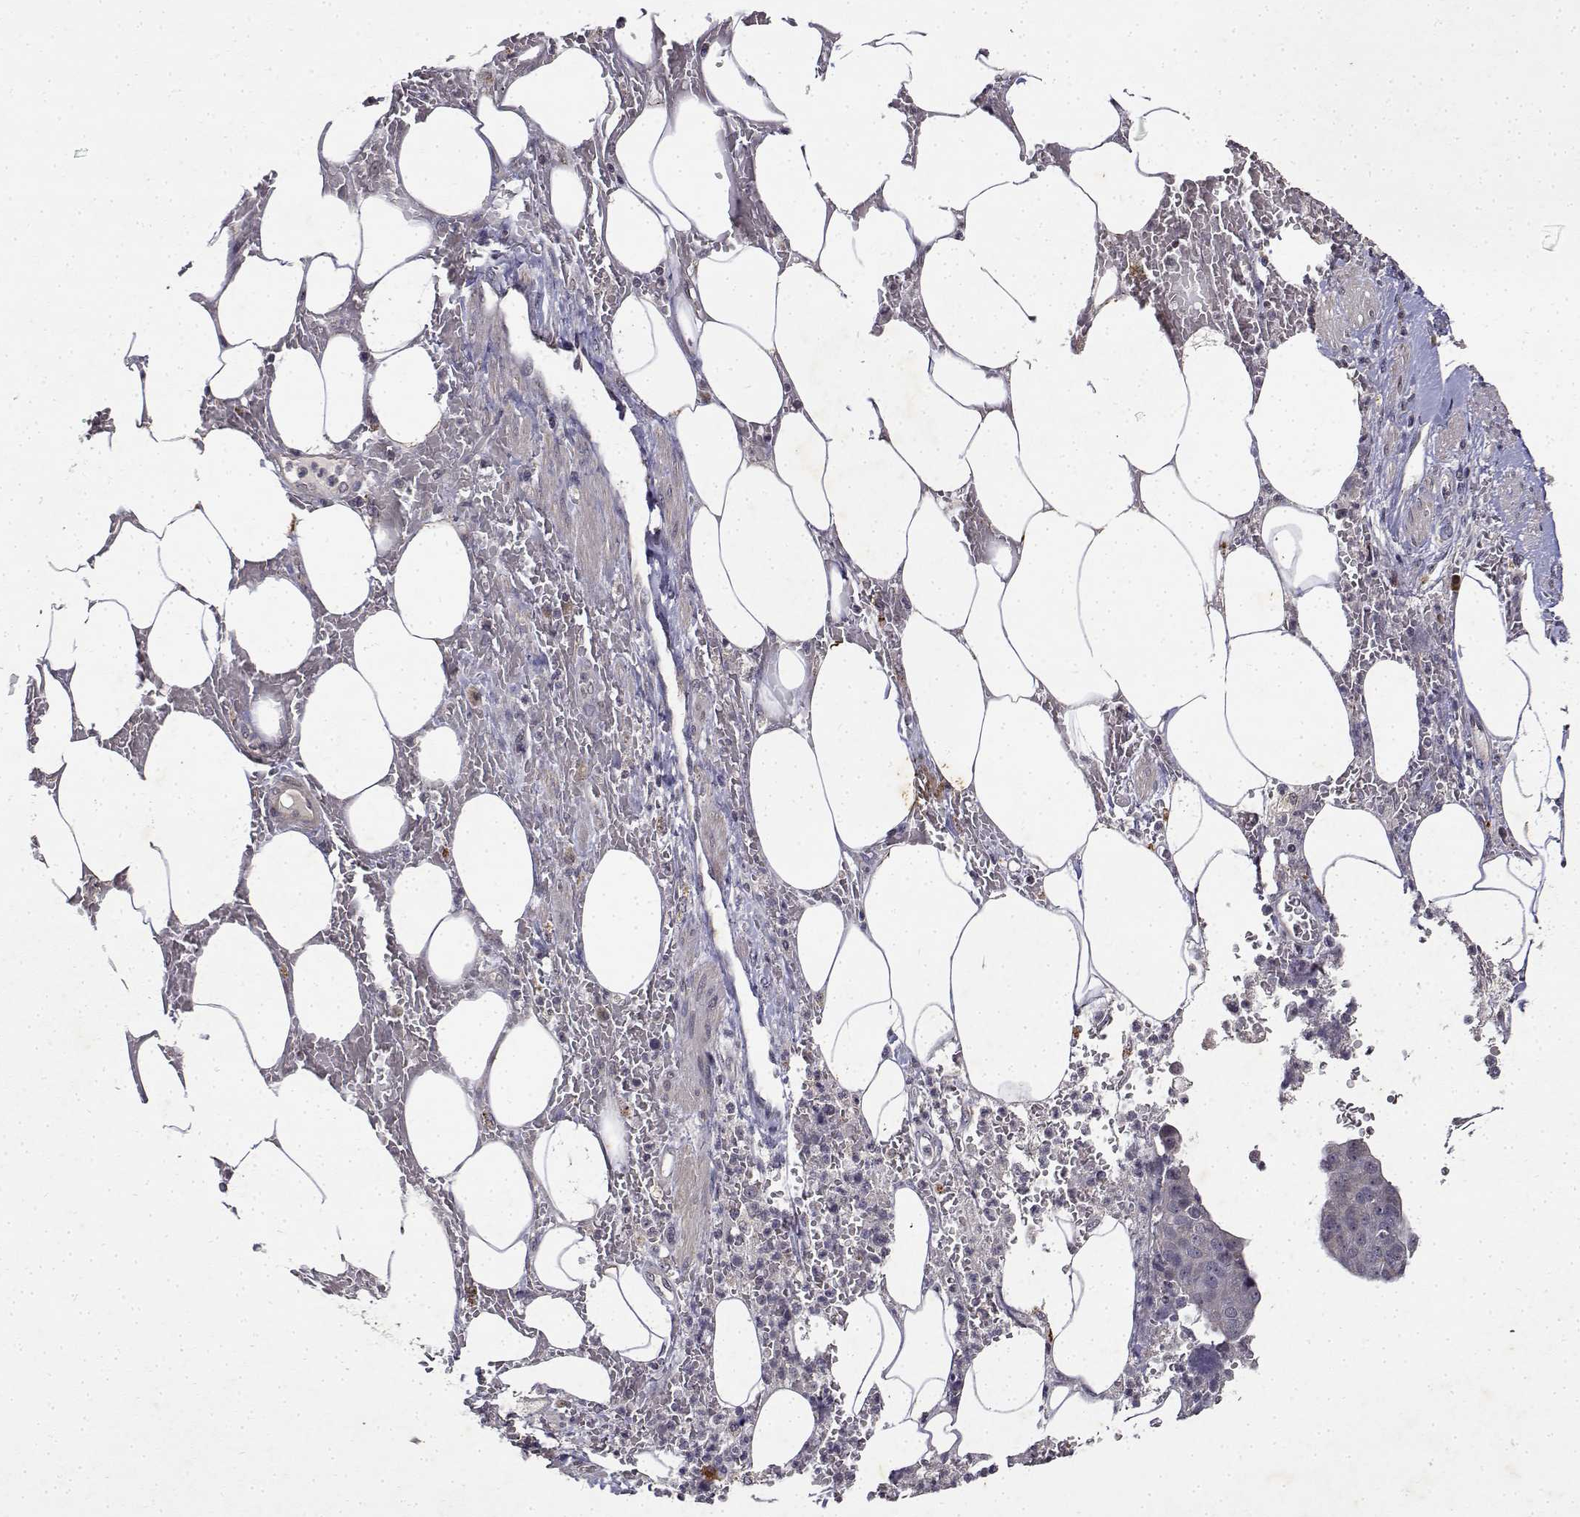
{"staining": {"intensity": "negative", "quantity": "none", "location": "none"}, "tissue": "pancreatic cancer", "cell_type": "Tumor cells", "image_type": "cancer", "snomed": [{"axis": "morphology", "description": "Adenocarcinoma, NOS"}, {"axis": "topography", "description": "Pancreas"}], "caption": "The image exhibits no staining of tumor cells in pancreatic cancer.", "gene": "BDNF", "patient": {"sex": "female", "age": 61}}